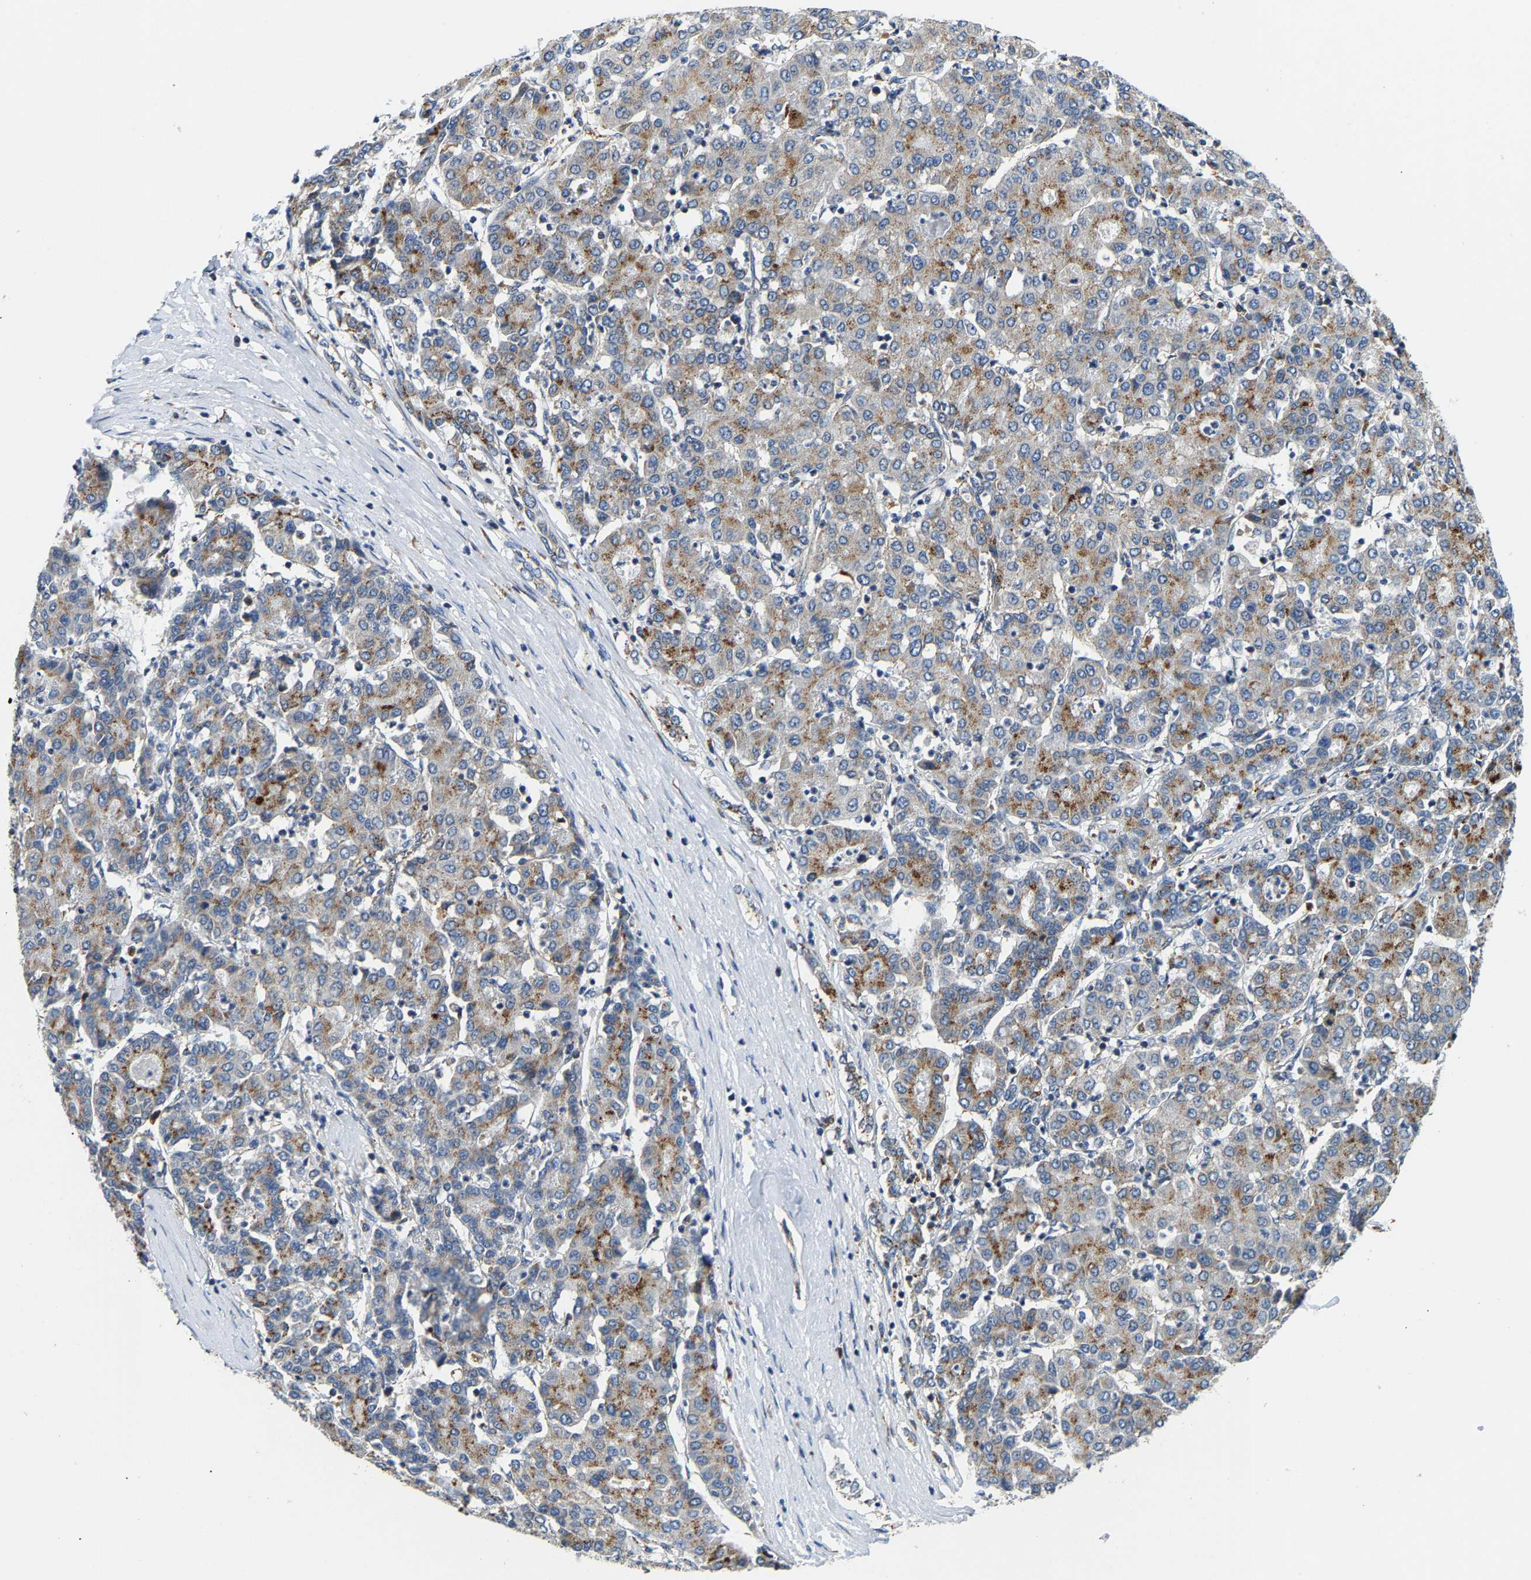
{"staining": {"intensity": "moderate", "quantity": "25%-75%", "location": "cytoplasmic/membranous"}, "tissue": "liver cancer", "cell_type": "Tumor cells", "image_type": "cancer", "snomed": [{"axis": "morphology", "description": "Carcinoma, Hepatocellular, NOS"}, {"axis": "topography", "description": "Liver"}], "caption": "Liver cancer (hepatocellular carcinoma) stained for a protein displays moderate cytoplasmic/membranous positivity in tumor cells. (DAB (3,3'-diaminobenzidine) IHC with brightfield microscopy, high magnification).", "gene": "GIMAP7", "patient": {"sex": "male", "age": 65}}